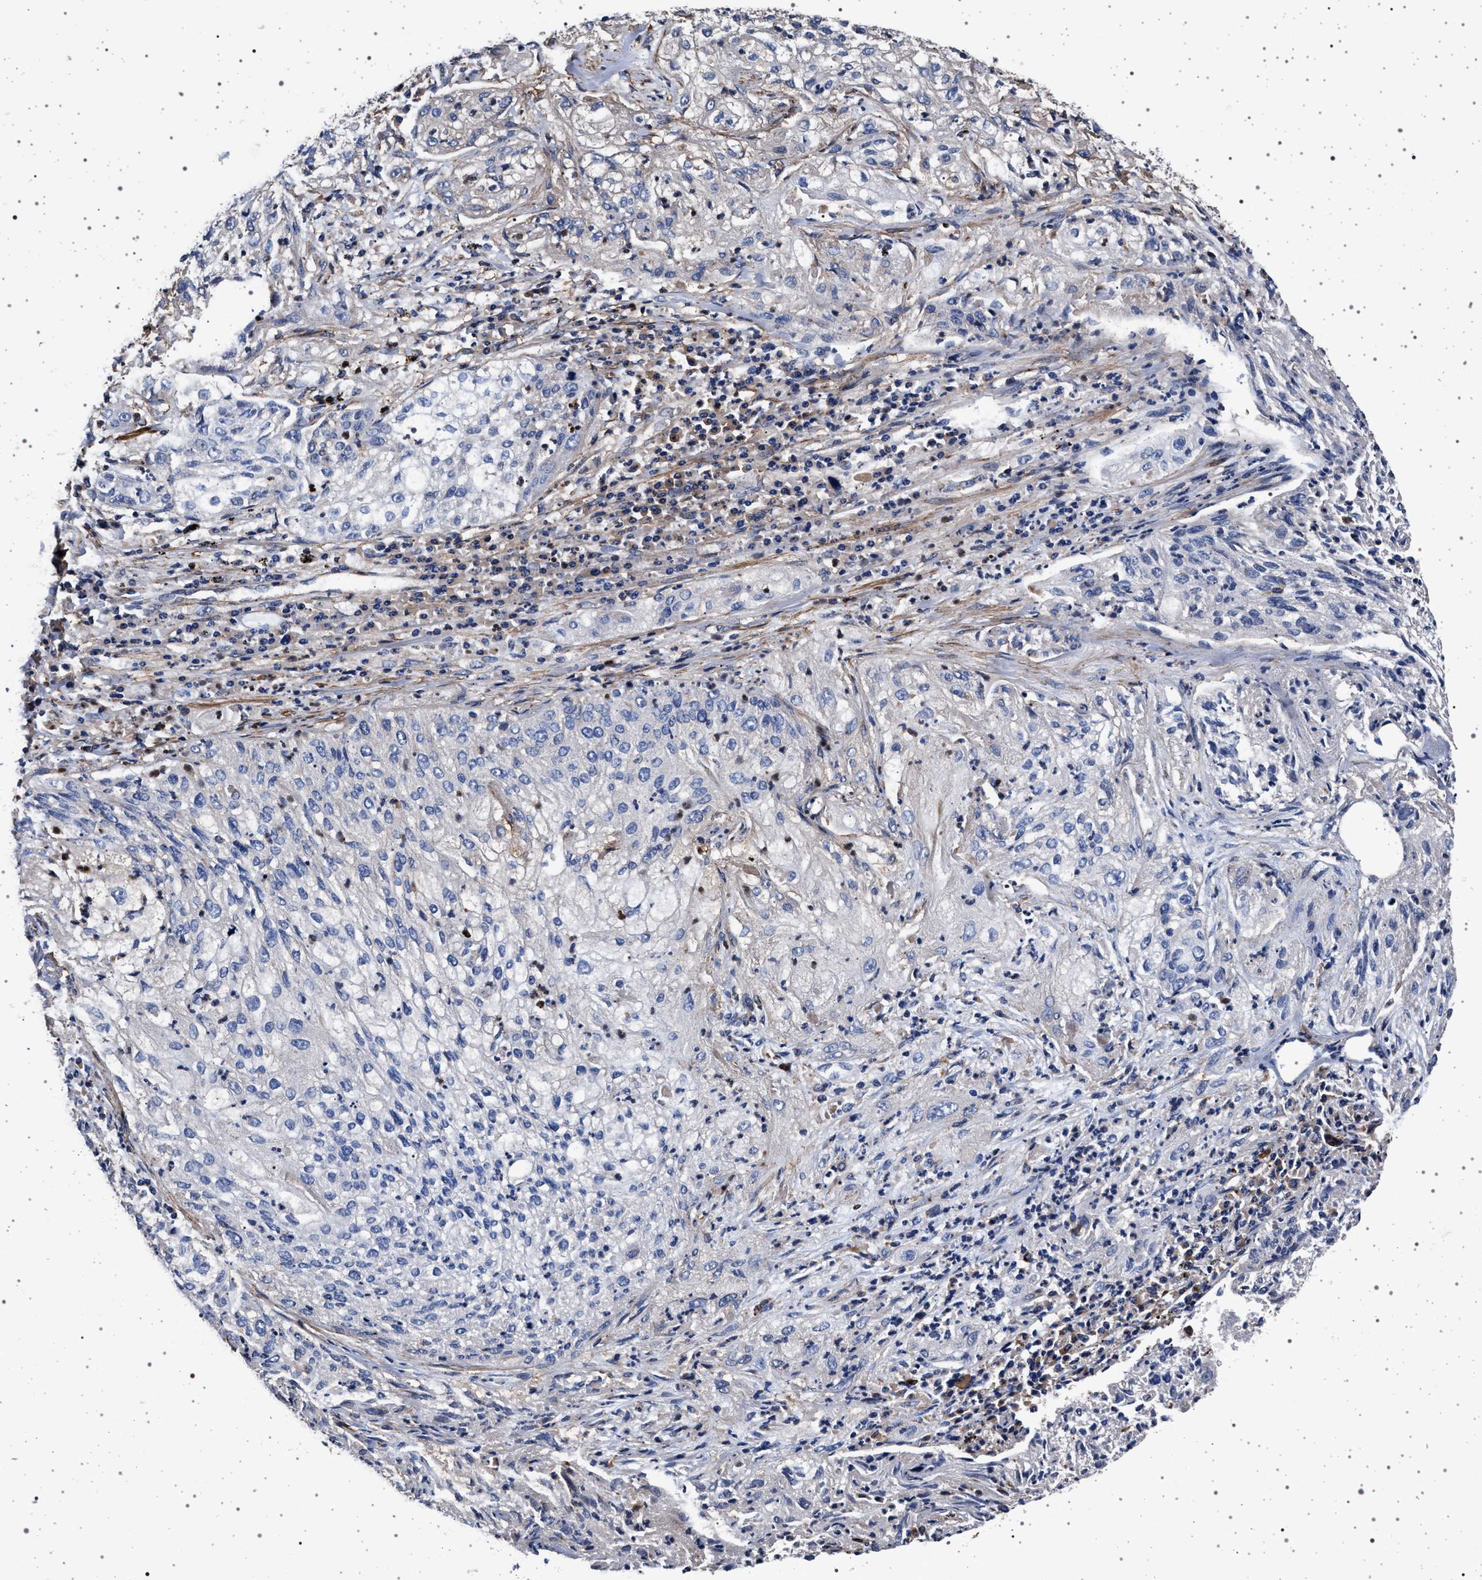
{"staining": {"intensity": "weak", "quantity": "25%-75%", "location": "cytoplasmic/membranous"}, "tissue": "lung cancer", "cell_type": "Tumor cells", "image_type": "cancer", "snomed": [{"axis": "morphology", "description": "Inflammation, NOS"}, {"axis": "morphology", "description": "Squamous cell carcinoma, NOS"}, {"axis": "topography", "description": "Lymph node"}, {"axis": "topography", "description": "Soft tissue"}, {"axis": "topography", "description": "Lung"}], "caption": "Immunohistochemical staining of human lung squamous cell carcinoma demonstrates low levels of weak cytoplasmic/membranous positivity in approximately 25%-75% of tumor cells. Nuclei are stained in blue.", "gene": "KCNK6", "patient": {"sex": "male", "age": 66}}